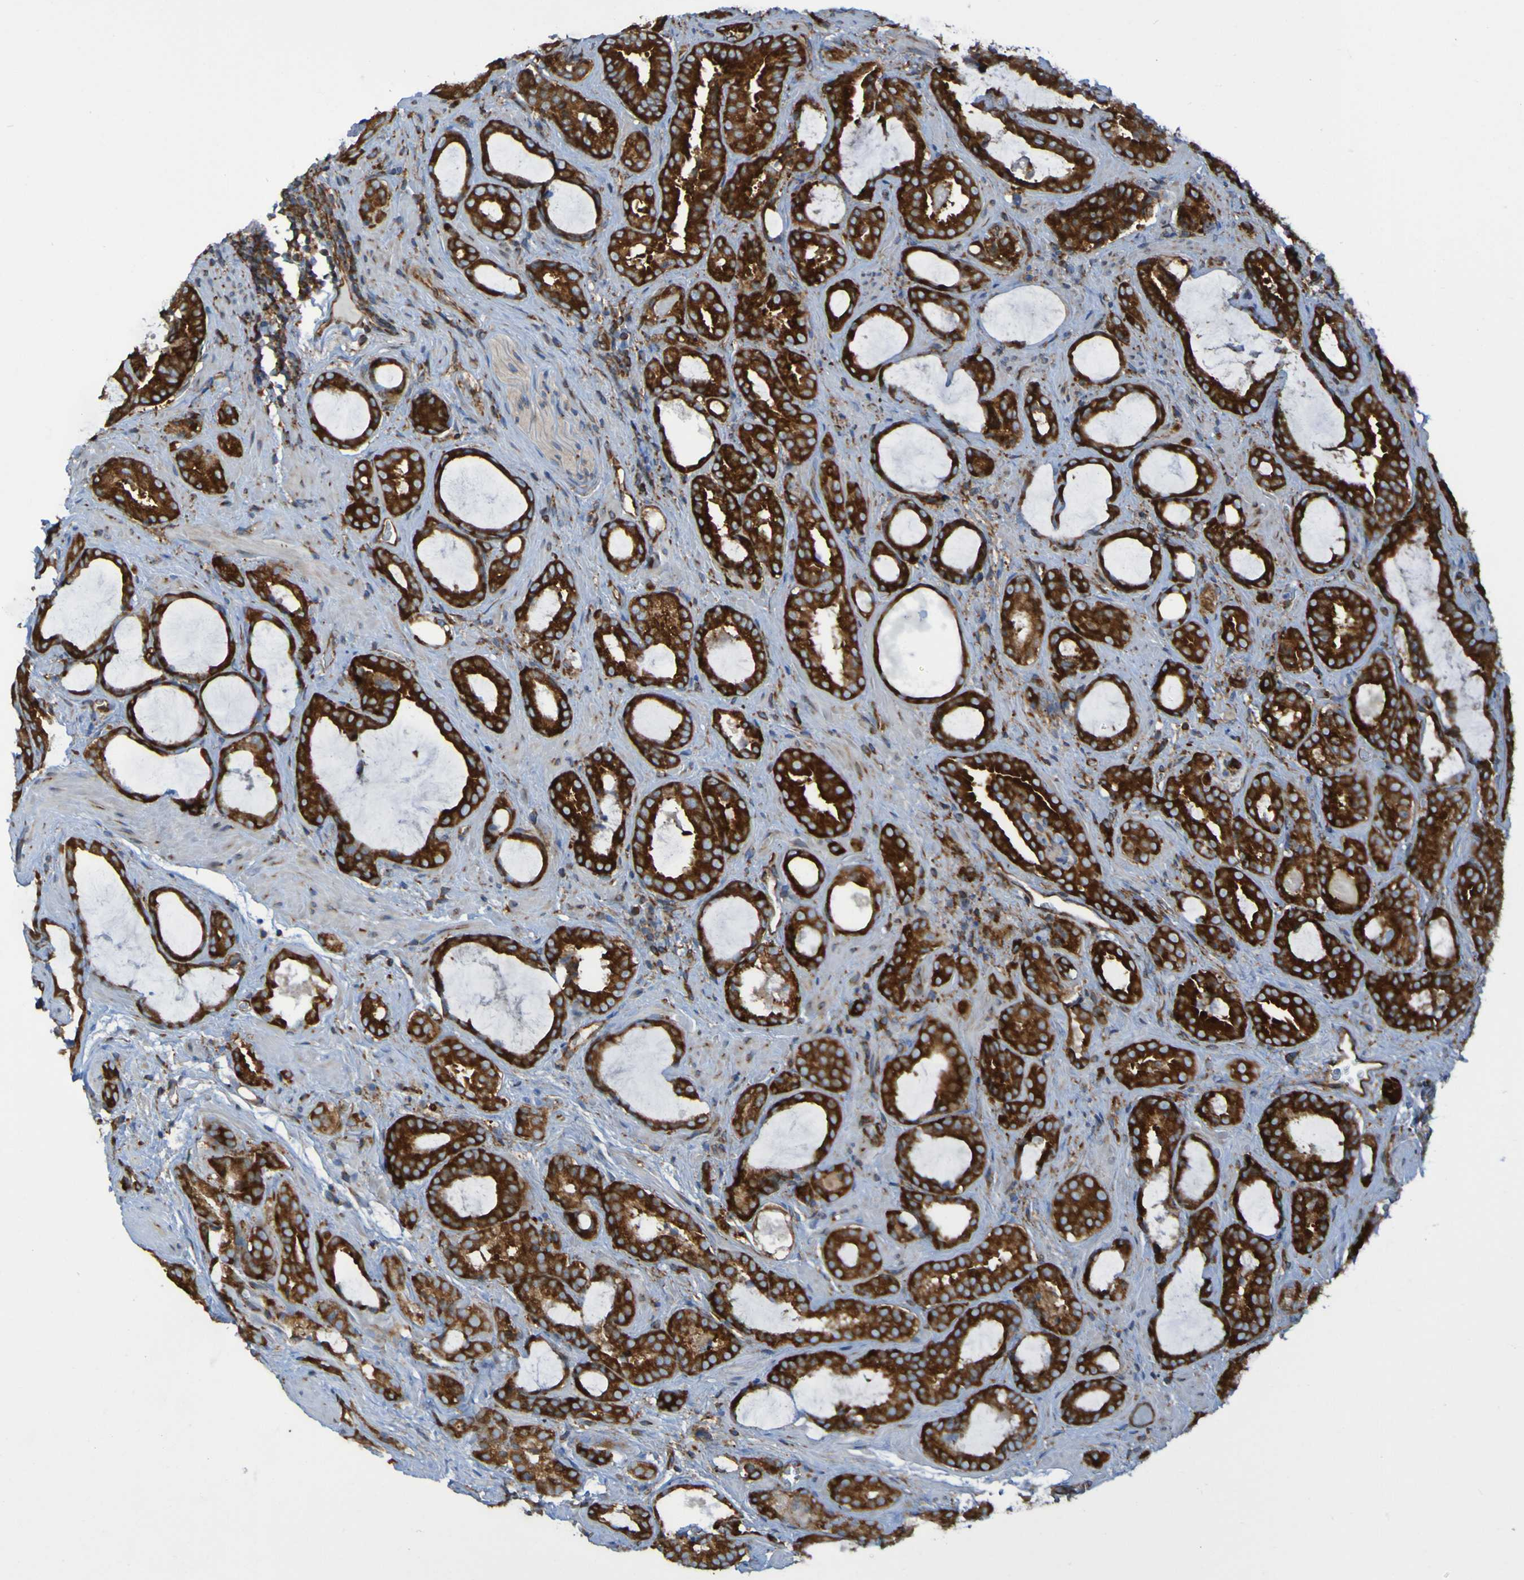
{"staining": {"intensity": "strong", "quantity": ">75%", "location": "cytoplasmic/membranous"}, "tissue": "prostate cancer", "cell_type": "Tumor cells", "image_type": "cancer", "snomed": [{"axis": "morphology", "description": "Adenocarcinoma, Low grade"}, {"axis": "topography", "description": "Prostate"}], "caption": "DAB immunohistochemical staining of prostate adenocarcinoma (low-grade) demonstrates strong cytoplasmic/membranous protein positivity in about >75% of tumor cells.", "gene": "RPL10", "patient": {"sex": "male", "age": 60}}